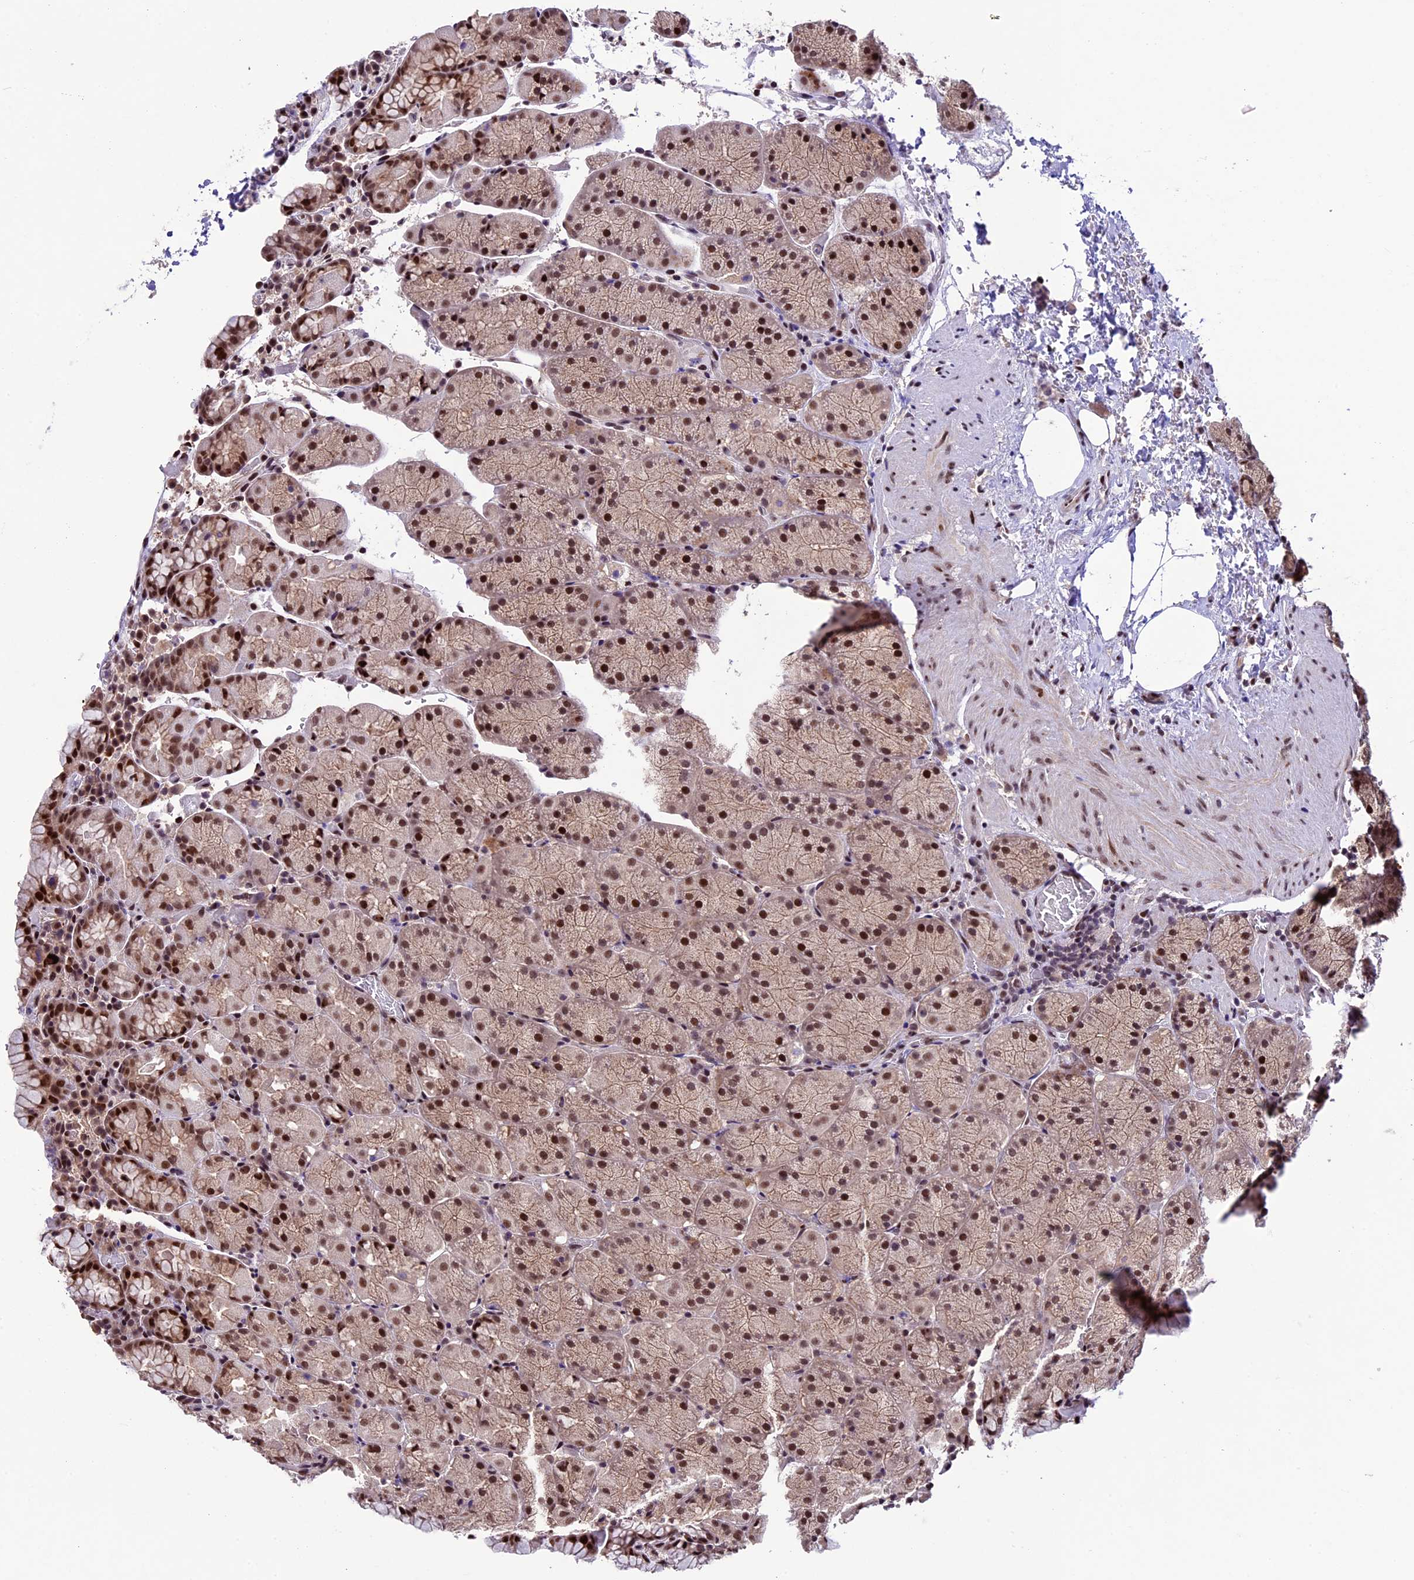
{"staining": {"intensity": "strong", "quantity": ">75%", "location": "nuclear"}, "tissue": "stomach", "cell_type": "Glandular cells", "image_type": "normal", "snomed": [{"axis": "morphology", "description": "Normal tissue, NOS"}, {"axis": "topography", "description": "Stomach, upper"}, {"axis": "topography", "description": "Stomach, lower"}], "caption": "The immunohistochemical stain shows strong nuclear staining in glandular cells of normal stomach. (IHC, brightfield microscopy, high magnification).", "gene": "TCP11L2", "patient": {"sex": "male", "age": 80}}